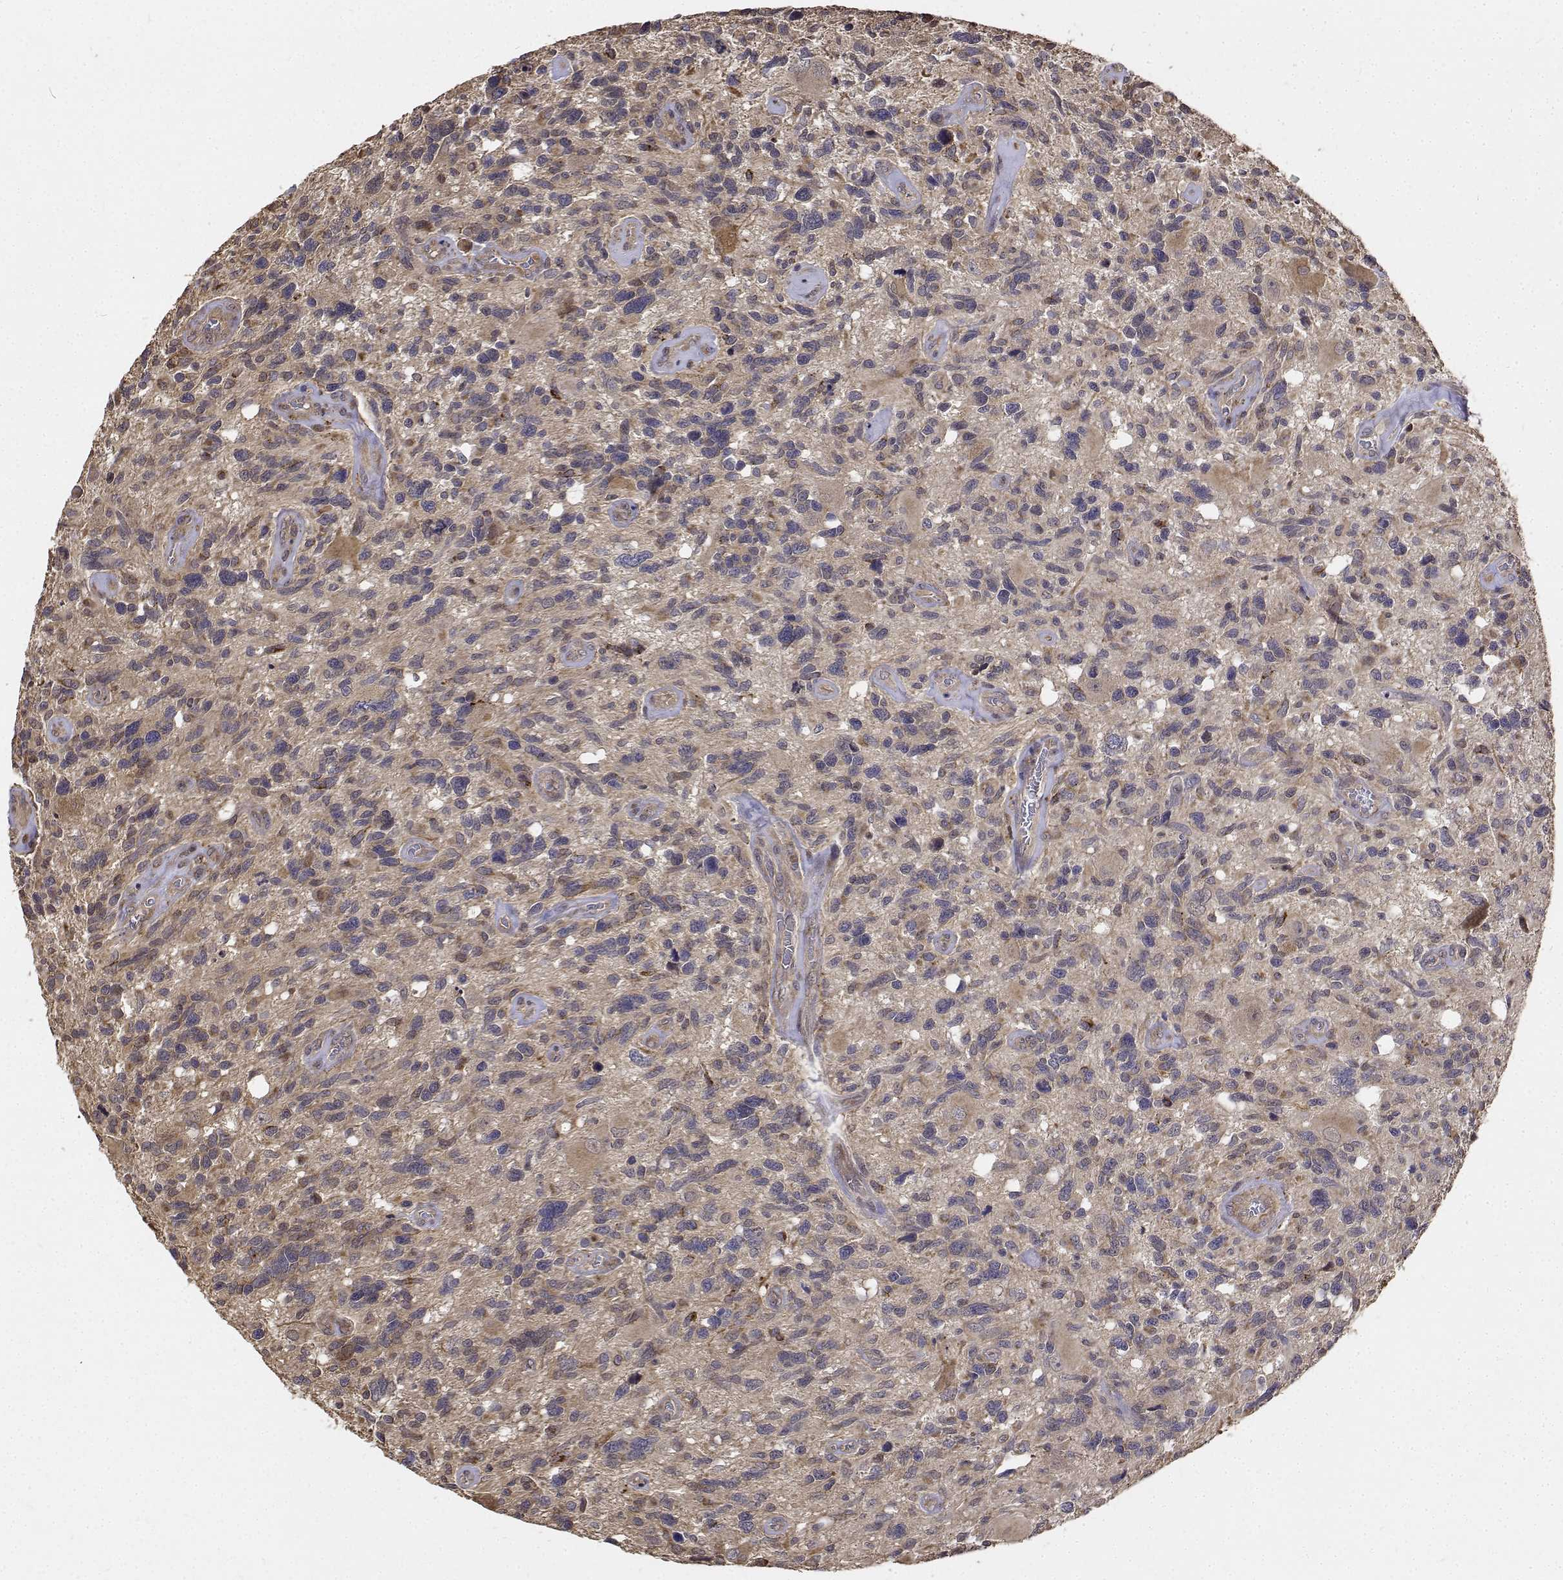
{"staining": {"intensity": "negative", "quantity": "none", "location": "none"}, "tissue": "glioma", "cell_type": "Tumor cells", "image_type": "cancer", "snomed": [{"axis": "morphology", "description": "Glioma, malignant, High grade"}, {"axis": "topography", "description": "Brain"}], "caption": "The IHC image has no significant positivity in tumor cells of malignant glioma (high-grade) tissue.", "gene": "PCID2", "patient": {"sex": "male", "age": 49}}